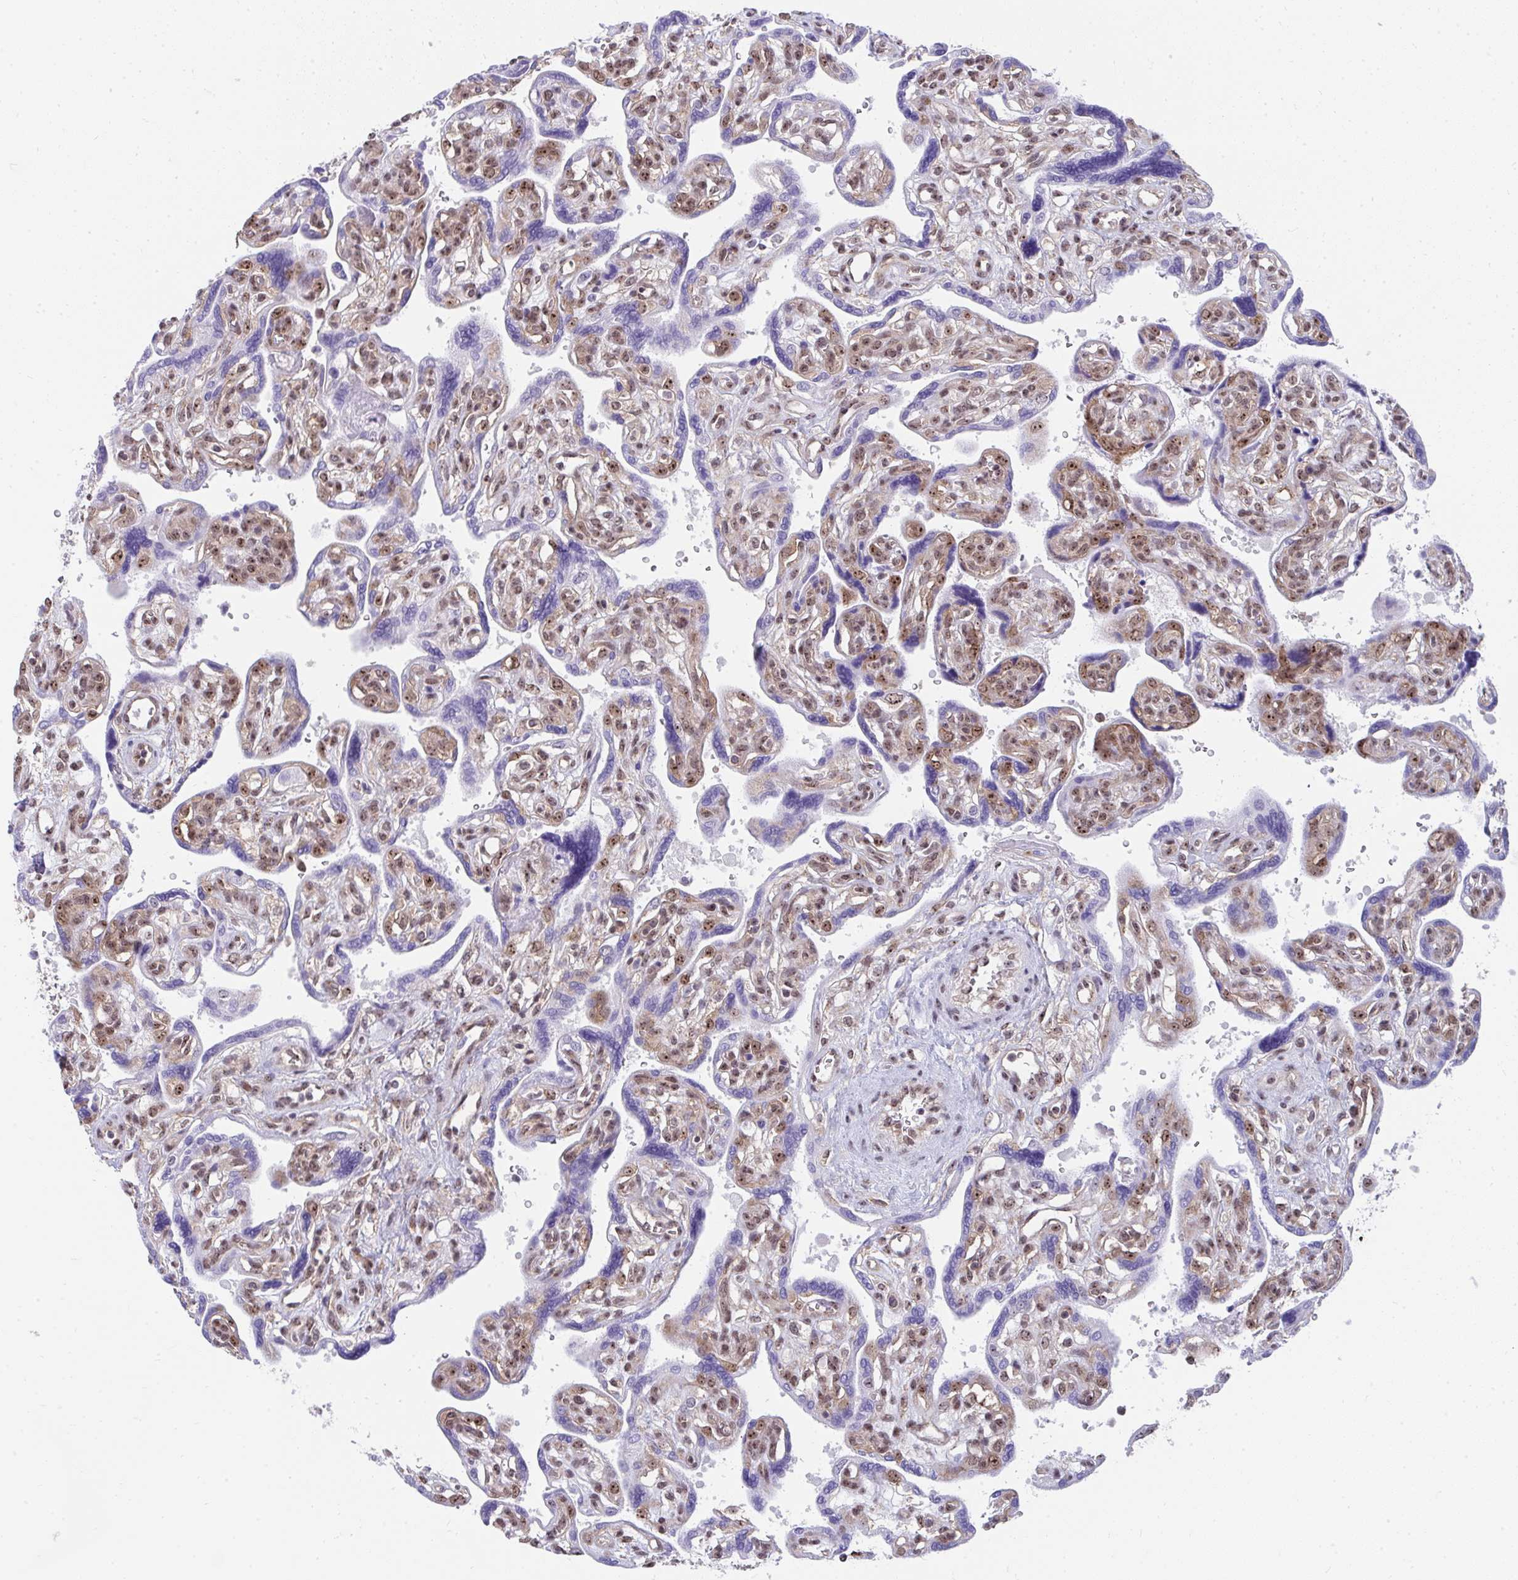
{"staining": {"intensity": "moderate", "quantity": "25%-75%", "location": "nuclear"}, "tissue": "placenta", "cell_type": "Decidual cells", "image_type": "normal", "snomed": [{"axis": "morphology", "description": "Normal tissue, NOS"}, {"axis": "topography", "description": "Placenta"}], "caption": "Immunohistochemistry histopathology image of unremarkable human placenta stained for a protein (brown), which reveals medium levels of moderate nuclear expression in about 25%-75% of decidual cells.", "gene": "HIRA", "patient": {"sex": "female", "age": 39}}